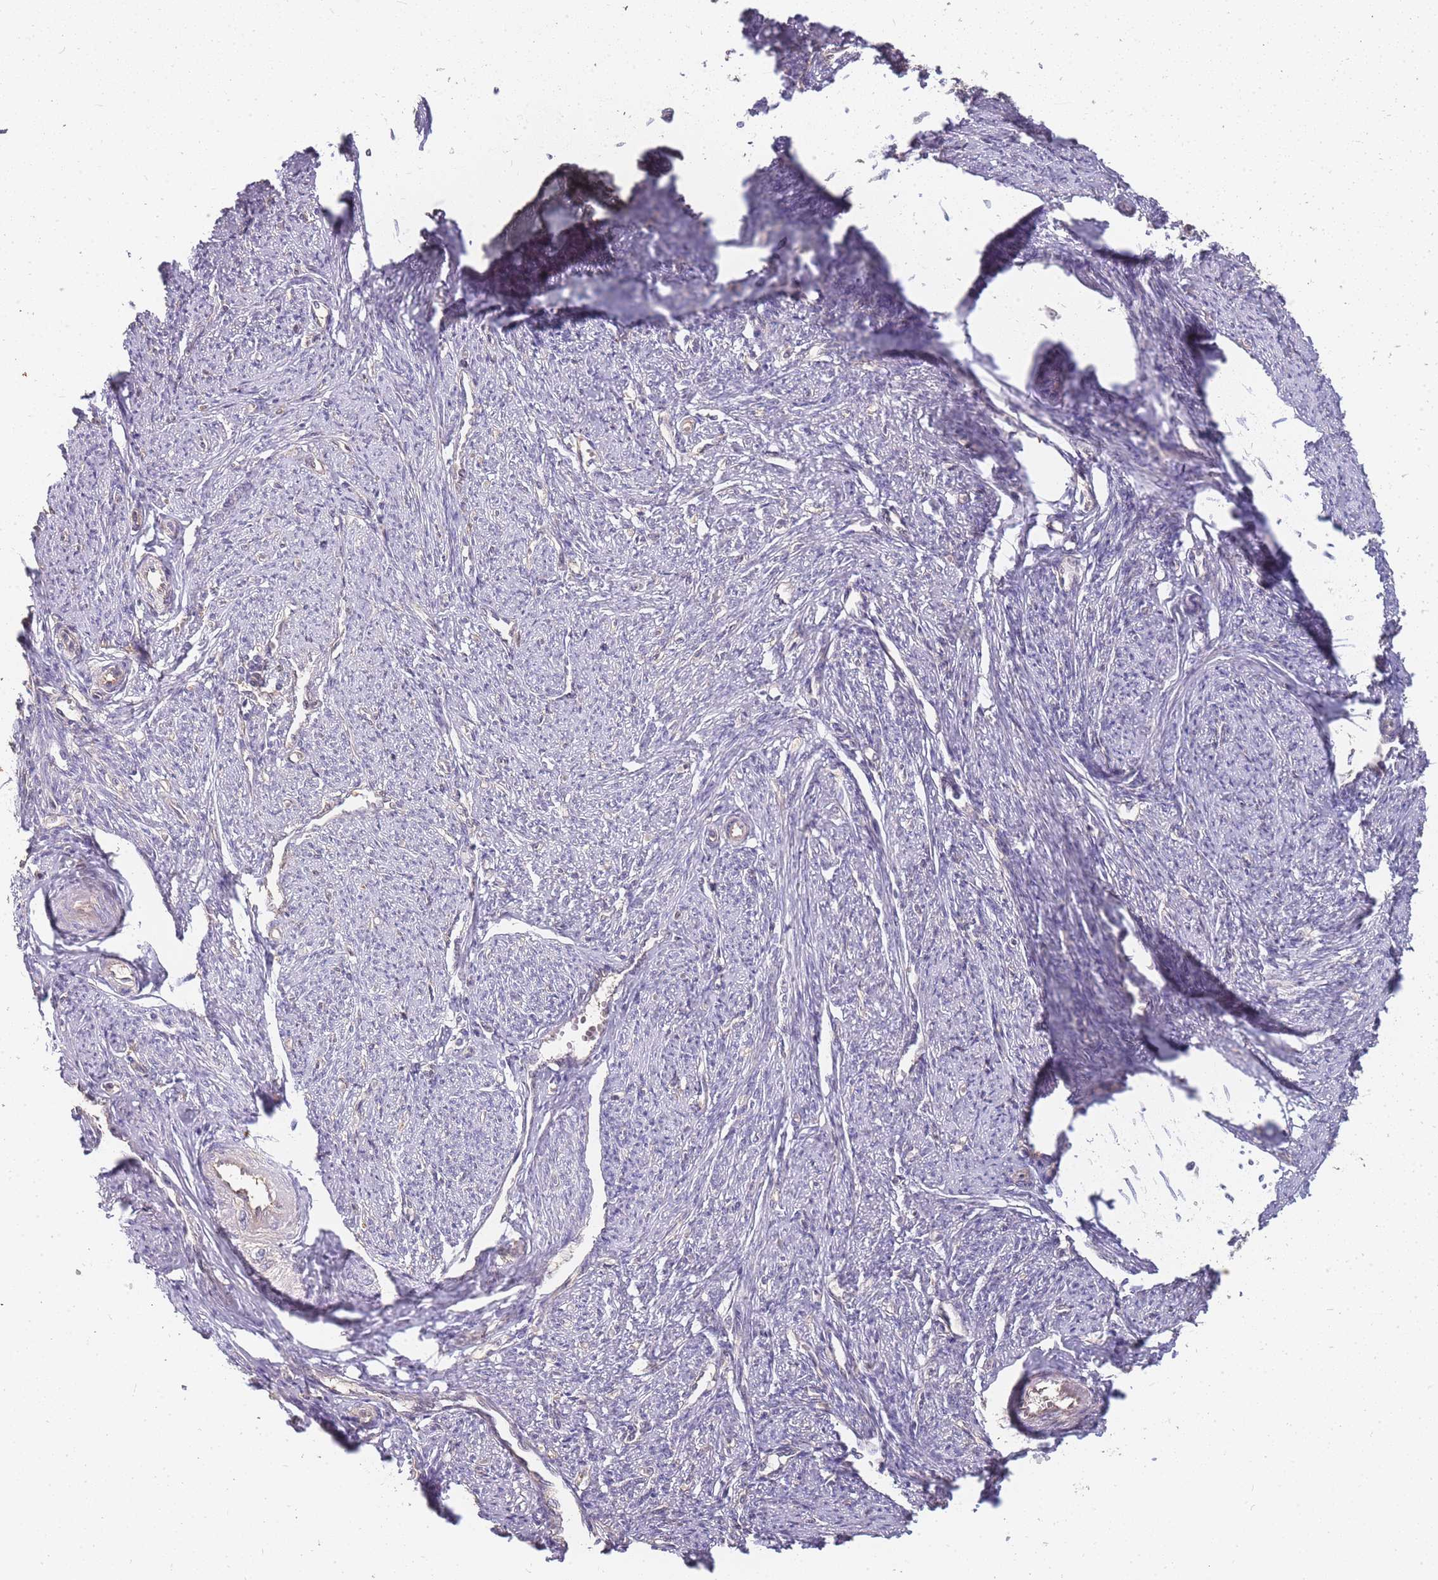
{"staining": {"intensity": "weak", "quantity": "<25%", "location": "cytoplasmic/membranous"}, "tissue": "smooth muscle", "cell_type": "Smooth muscle cells", "image_type": "normal", "snomed": [{"axis": "morphology", "description": "Normal tissue, NOS"}, {"axis": "topography", "description": "Smooth muscle"}, {"axis": "topography", "description": "Uterus"}], "caption": "This is an immunohistochemistry micrograph of unremarkable smooth muscle. There is no expression in smooth muscle cells.", "gene": "CDKN2AIPNL", "patient": {"sex": "female", "age": 59}}